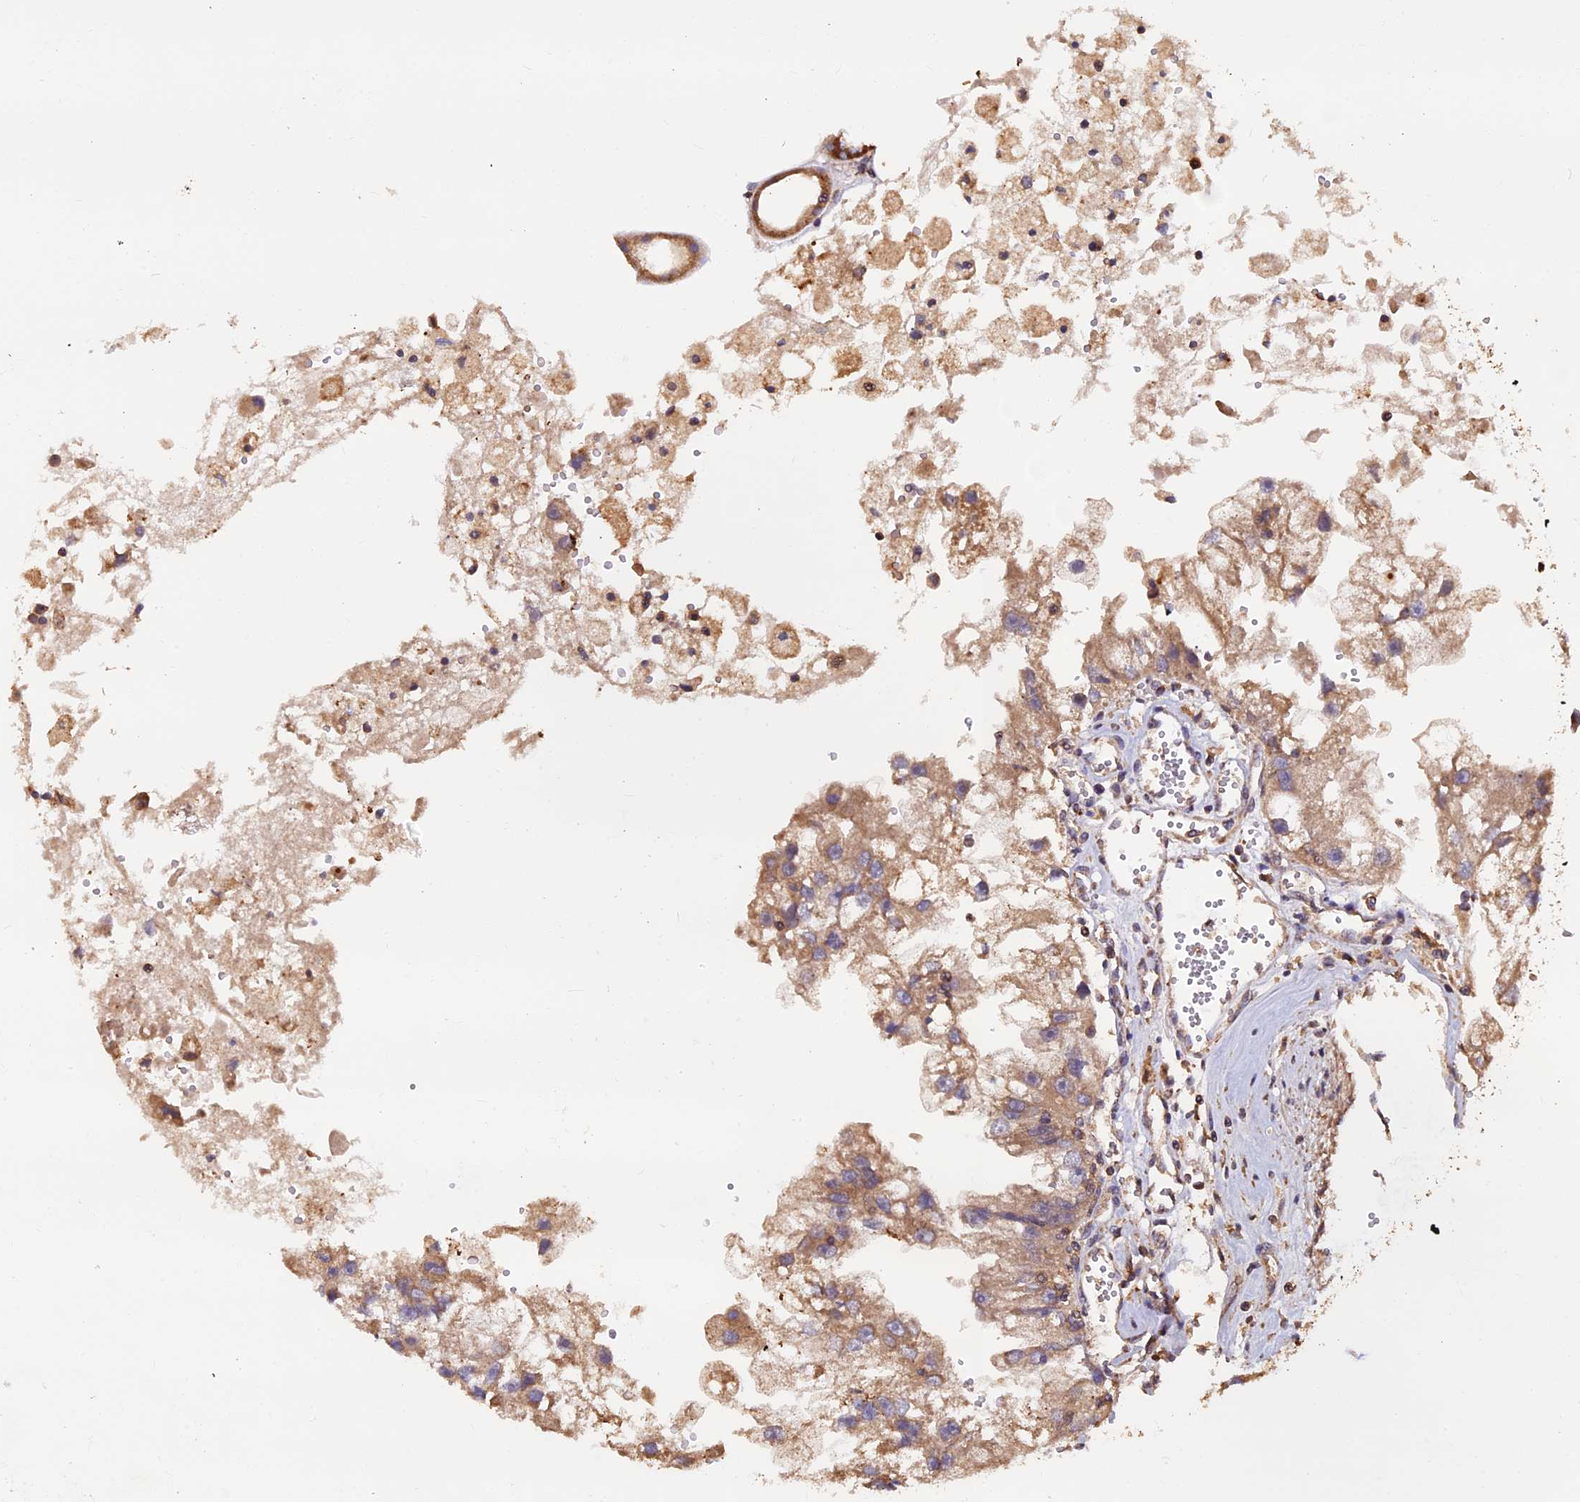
{"staining": {"intensity": "weak", "quantity": ">75%", "location": "cytoplasmic/membranous"}, "tissue": "renal cancer", "cell_type": "Tumor cells", "image_type": "cancer", "snomed": [{"axis": "morphology", "description": "Adenocarcinoma, NOS"}, {"axis": "topography", "description": "Kidney"}], "caption": "A high-resolution histopathology image shows immunohistochemistry staining of renal cancer, which displays weak cytoplasmic/membranous positivity in approximately >75% of tumor cells.", "gene": "PKD2L2", "patient": {"sex": "male", "age": 63}}